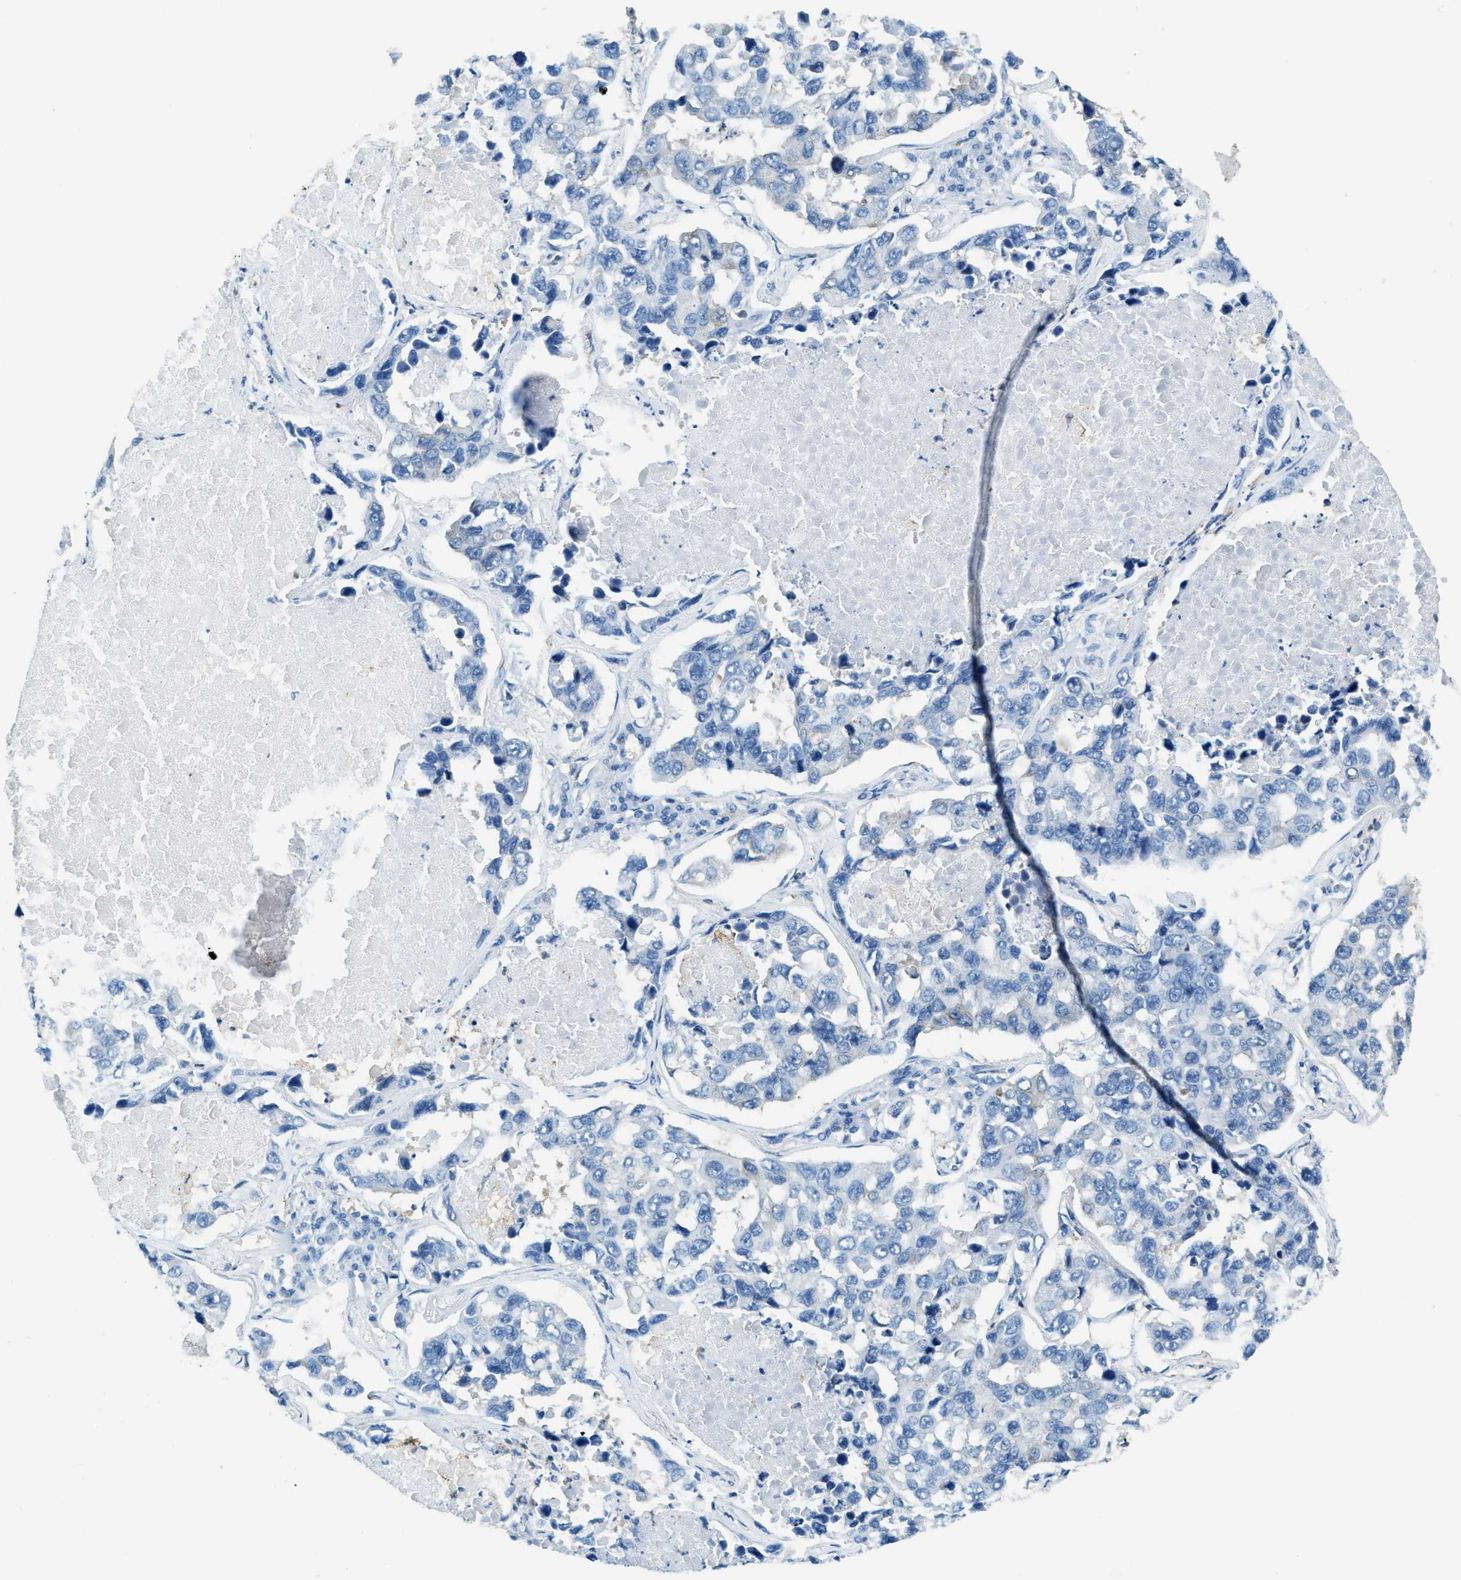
{"staining": {"intensity": "negative", "quantity": "none", "location": "none"}, "tissue": "lung cancer", "cell_type": "Tumor cells", "image_type": "cancer", "snomed": [{"axis": "morphology", "description": "Adenocarcinoma, NOS"}, {"axis": "topography", "description": "Lung"}], "caption": "Lung cancer (adenocarcinoma) was stained to show a protein in brown. There is no significant positivity in tumor cells.", "gene": "MATCAP2", "patient": {"sex": "male", "age": 64}}